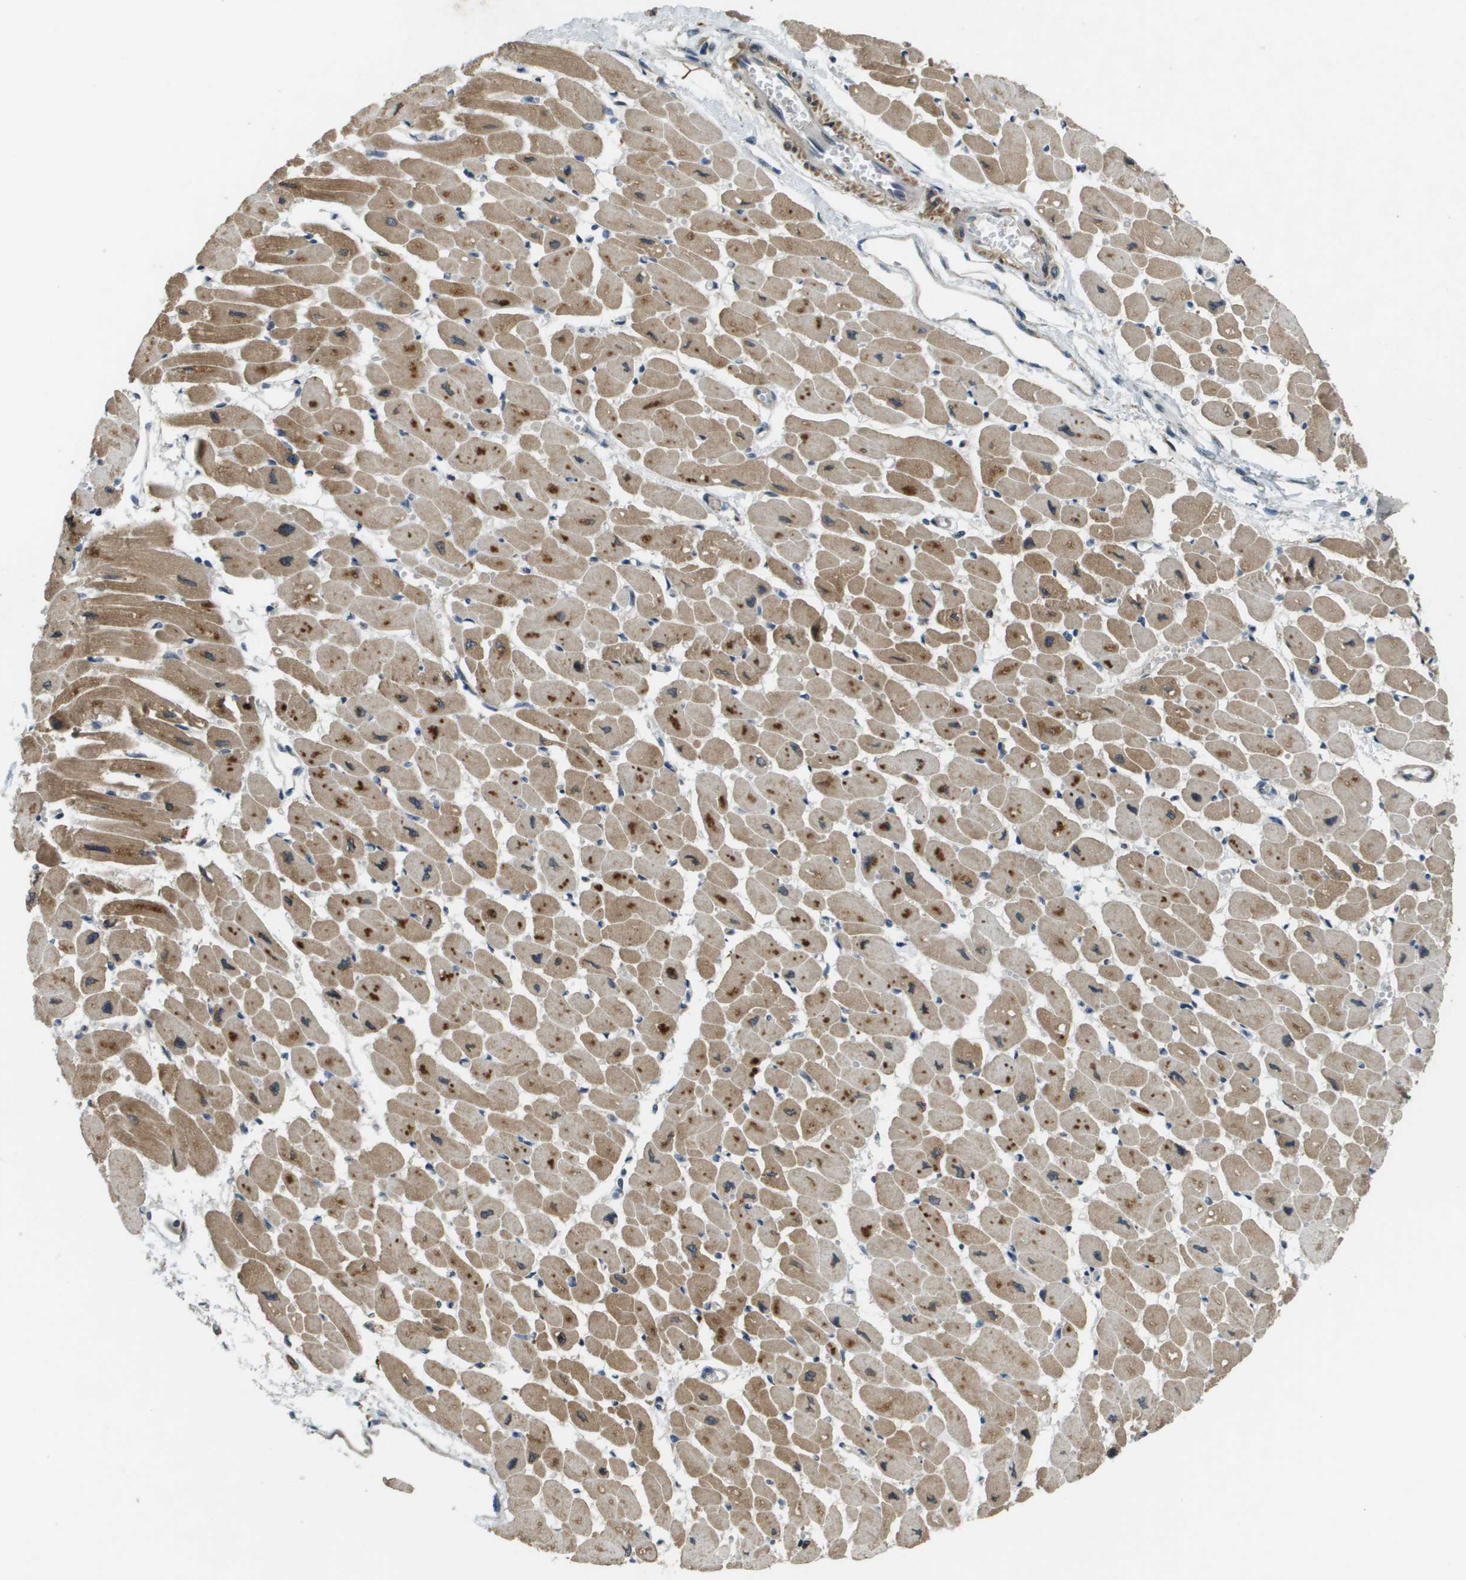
{"staining": {"intensity": "moderate", "quantity": ">75%", "location": "cytoplasmic/membranous"}, "tissue": "heart muscle", "cell_type": "Cardiomyocytes", "image_type": "normal", "snomed": [{"axis": "morphology", "description": "Normal tissue, NOS"}, {"axis": "topography", "description": "Heart"}], "caption": "Moderate cytoplasmic/membranous positivity for a protein is present in about >75% of cardiomyocytes of benign heart muscle using IHC.", "gene": "CDKN2C", "patient": {"sex": "female", "age": 54}}